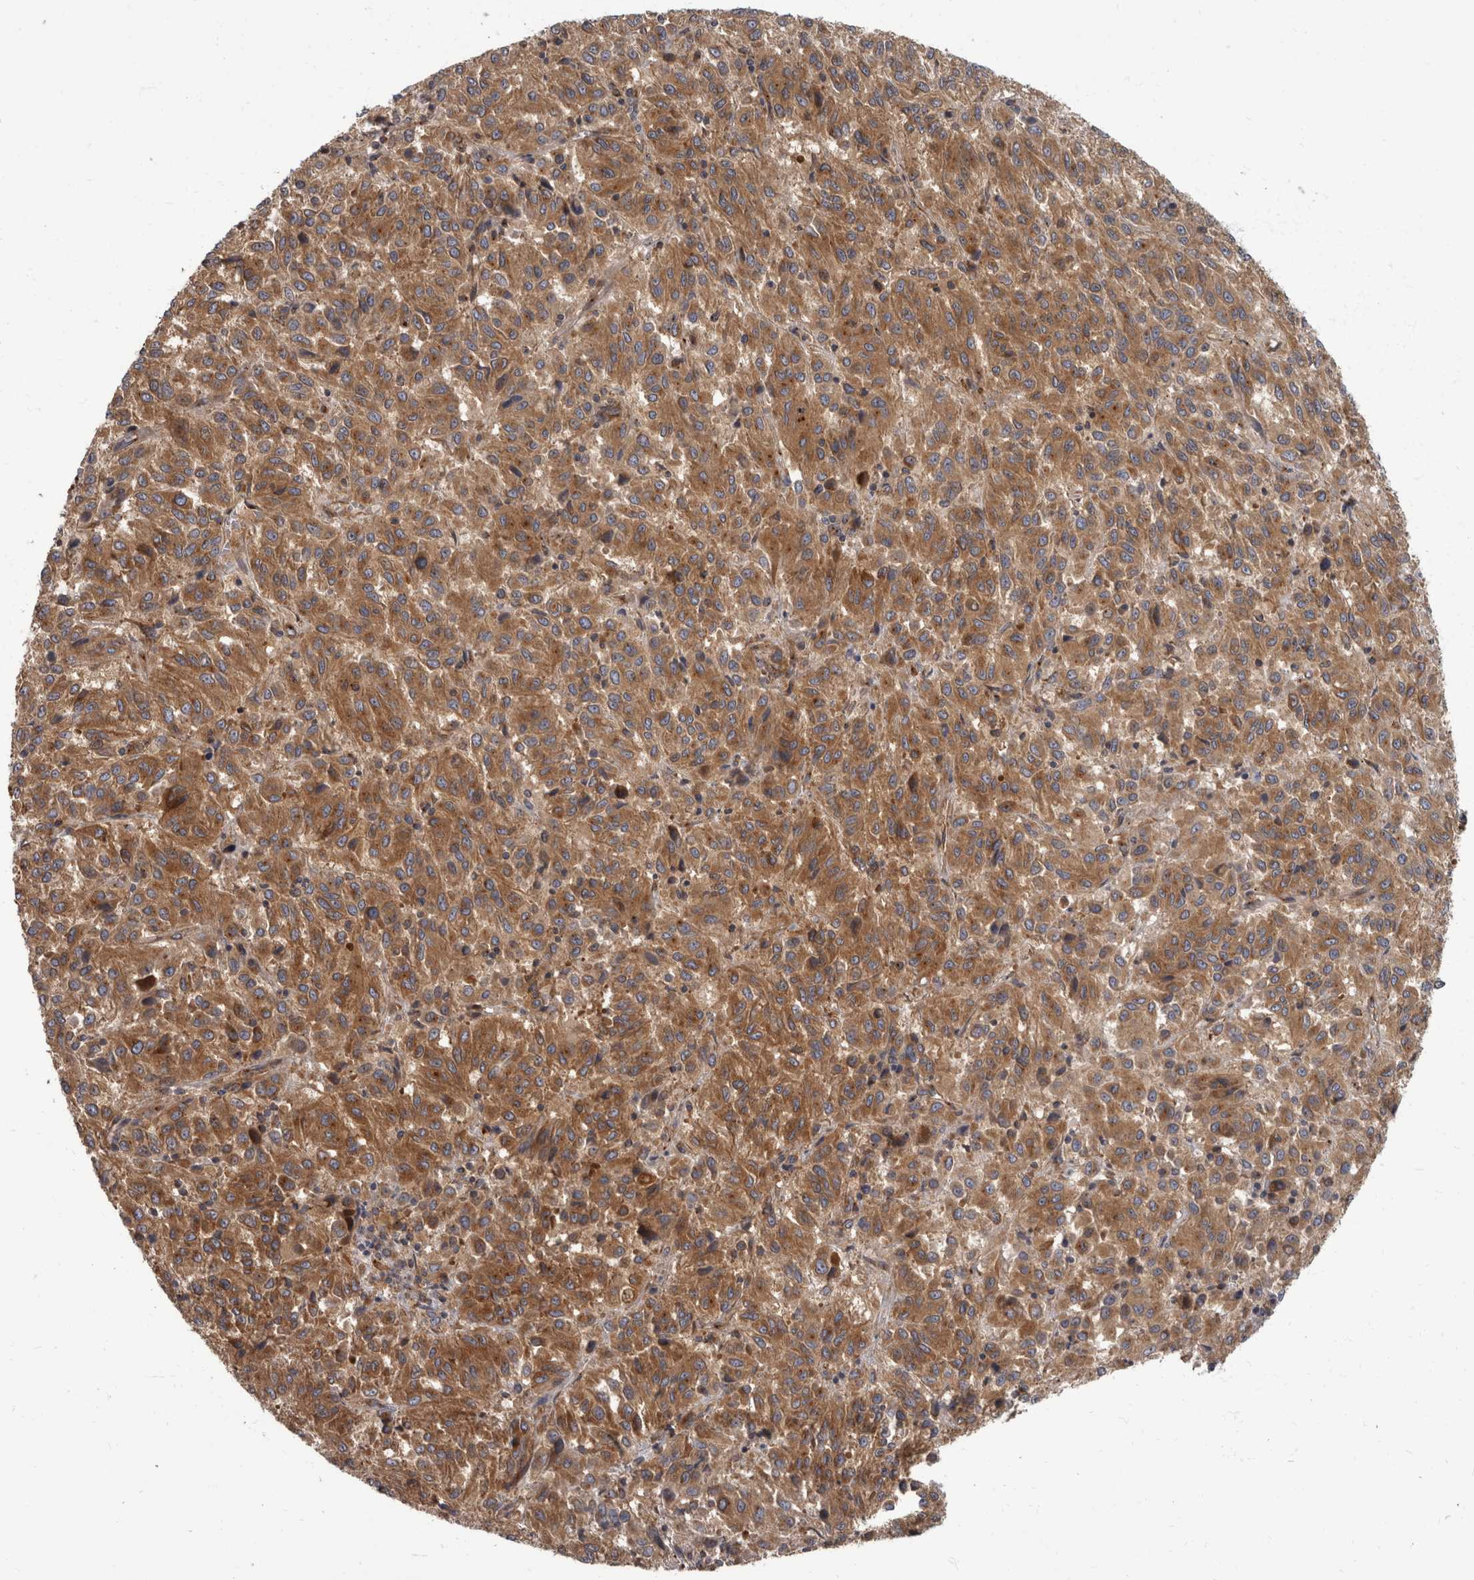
{"staining": {"intensity": "moderate", "quantity": ">75%", "location": "cytoplasmic/membranous"}, "tissue": "melanoma", "cell_type": "Tumor cells", "image_type": "cancer", "snomed": [{"axis": "morphology", "description": "Malignant melanoma, Metastatic site"}, {"axis": "topography", "description": "Lung"}], "caption": "Melanoma tissue displays moderate cytoplasmic/membranous staining in about >75% of tumor cells", "gene": "HOOK3", "patient": {"sex": "male", "age": 64}}